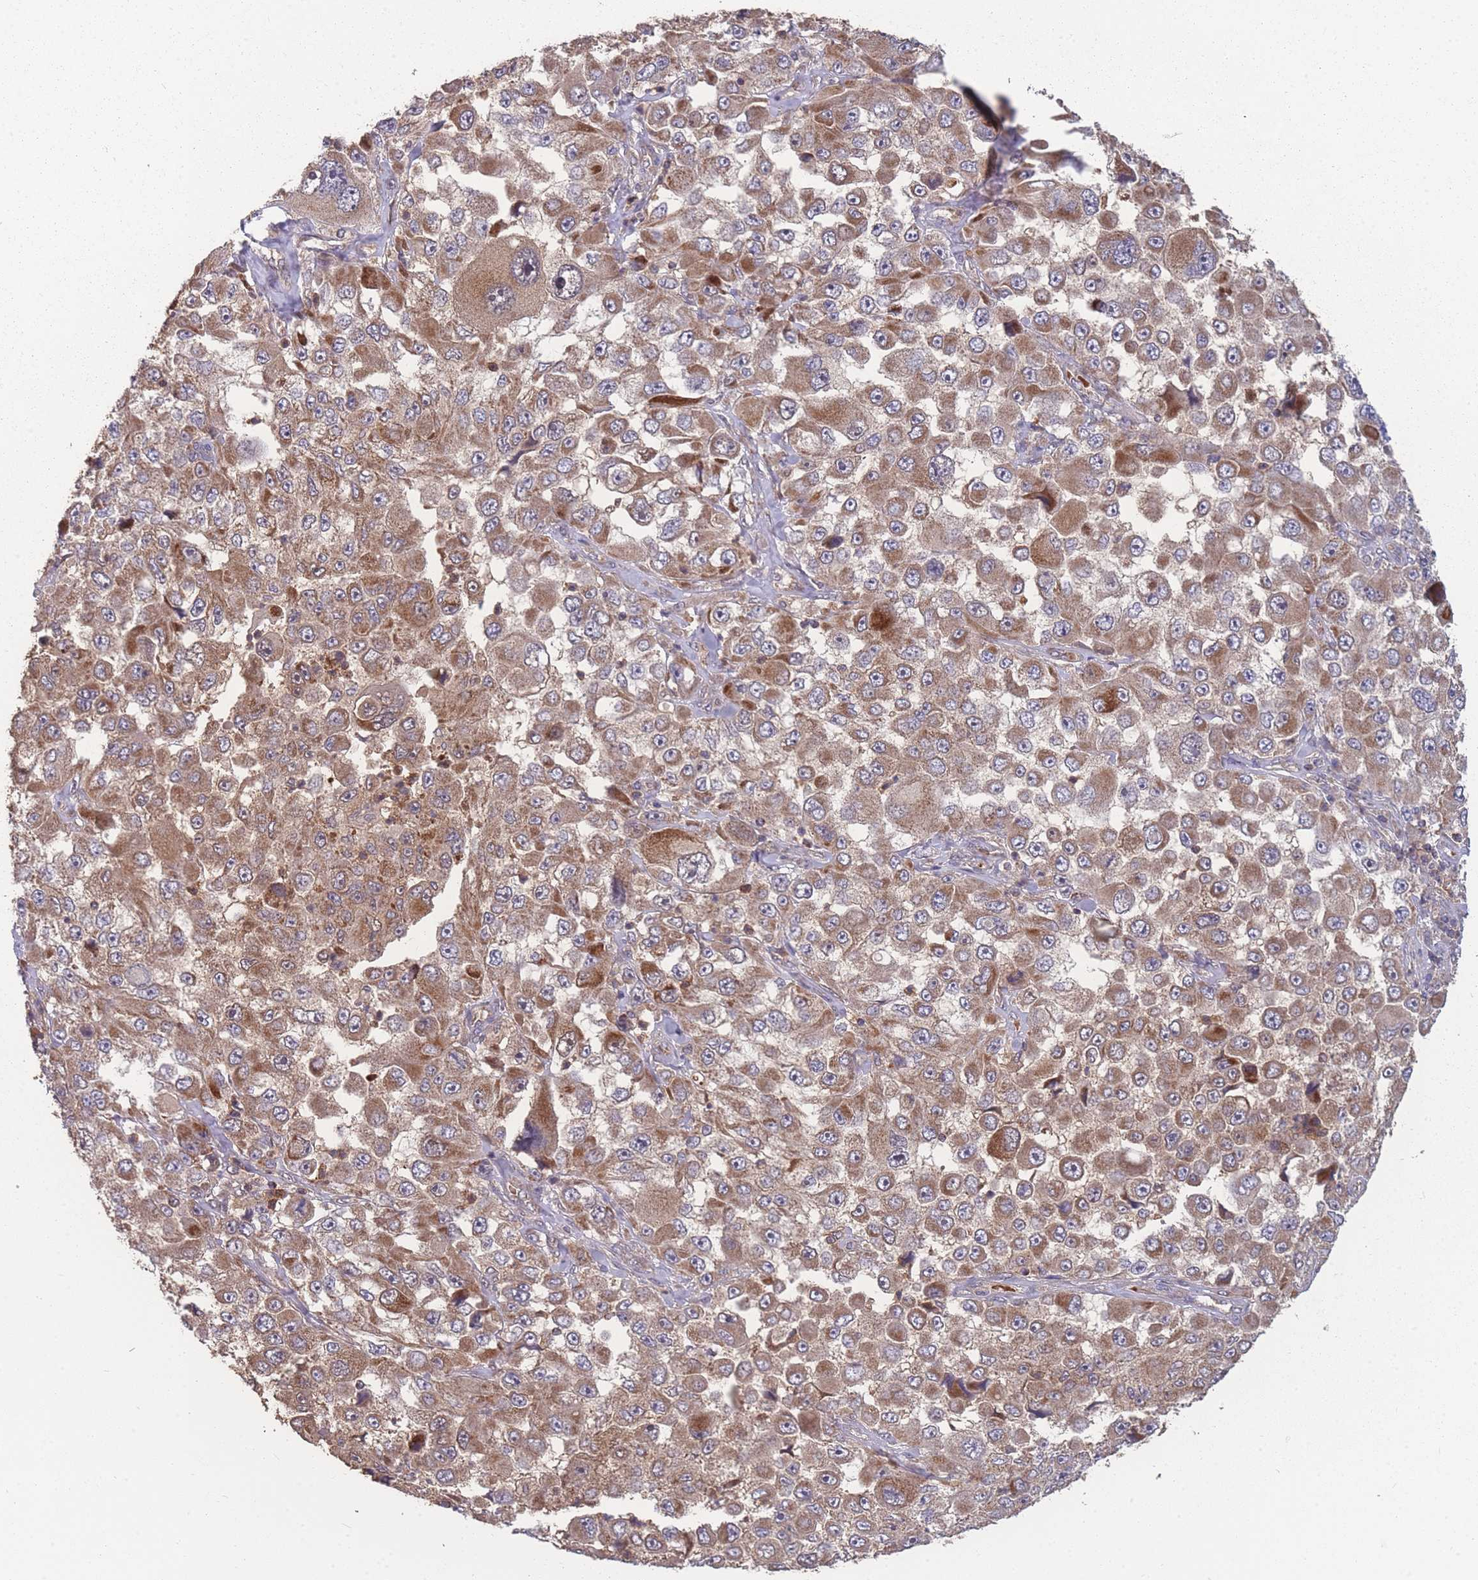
{"staining": {"intensity": "moderate", "quantity": ">75%", "location": "cytoplasmic/membranous"}, "tissue": "melanoma", "cell_type": "Tumor cells", "image_type": "cancer", "snomed": [{"axis": "morphology", "description": "Malignant melanoma, Metastatic site"}, {"axis": "topography", "description": "Lymph node"}], "caption": "IHC (DAB) staining of human malignant melanoma (metastatic site) shows moderate cytoplasmic/membranous protein expression in approximately >75% of tumor cells. The staining was performed using DAB, with brown indicating positive protein expression. Nuclei are stained blue with hematoxylin.", "gene": "SLC35B4", "patient": {"sex": "male", "age": 62}}